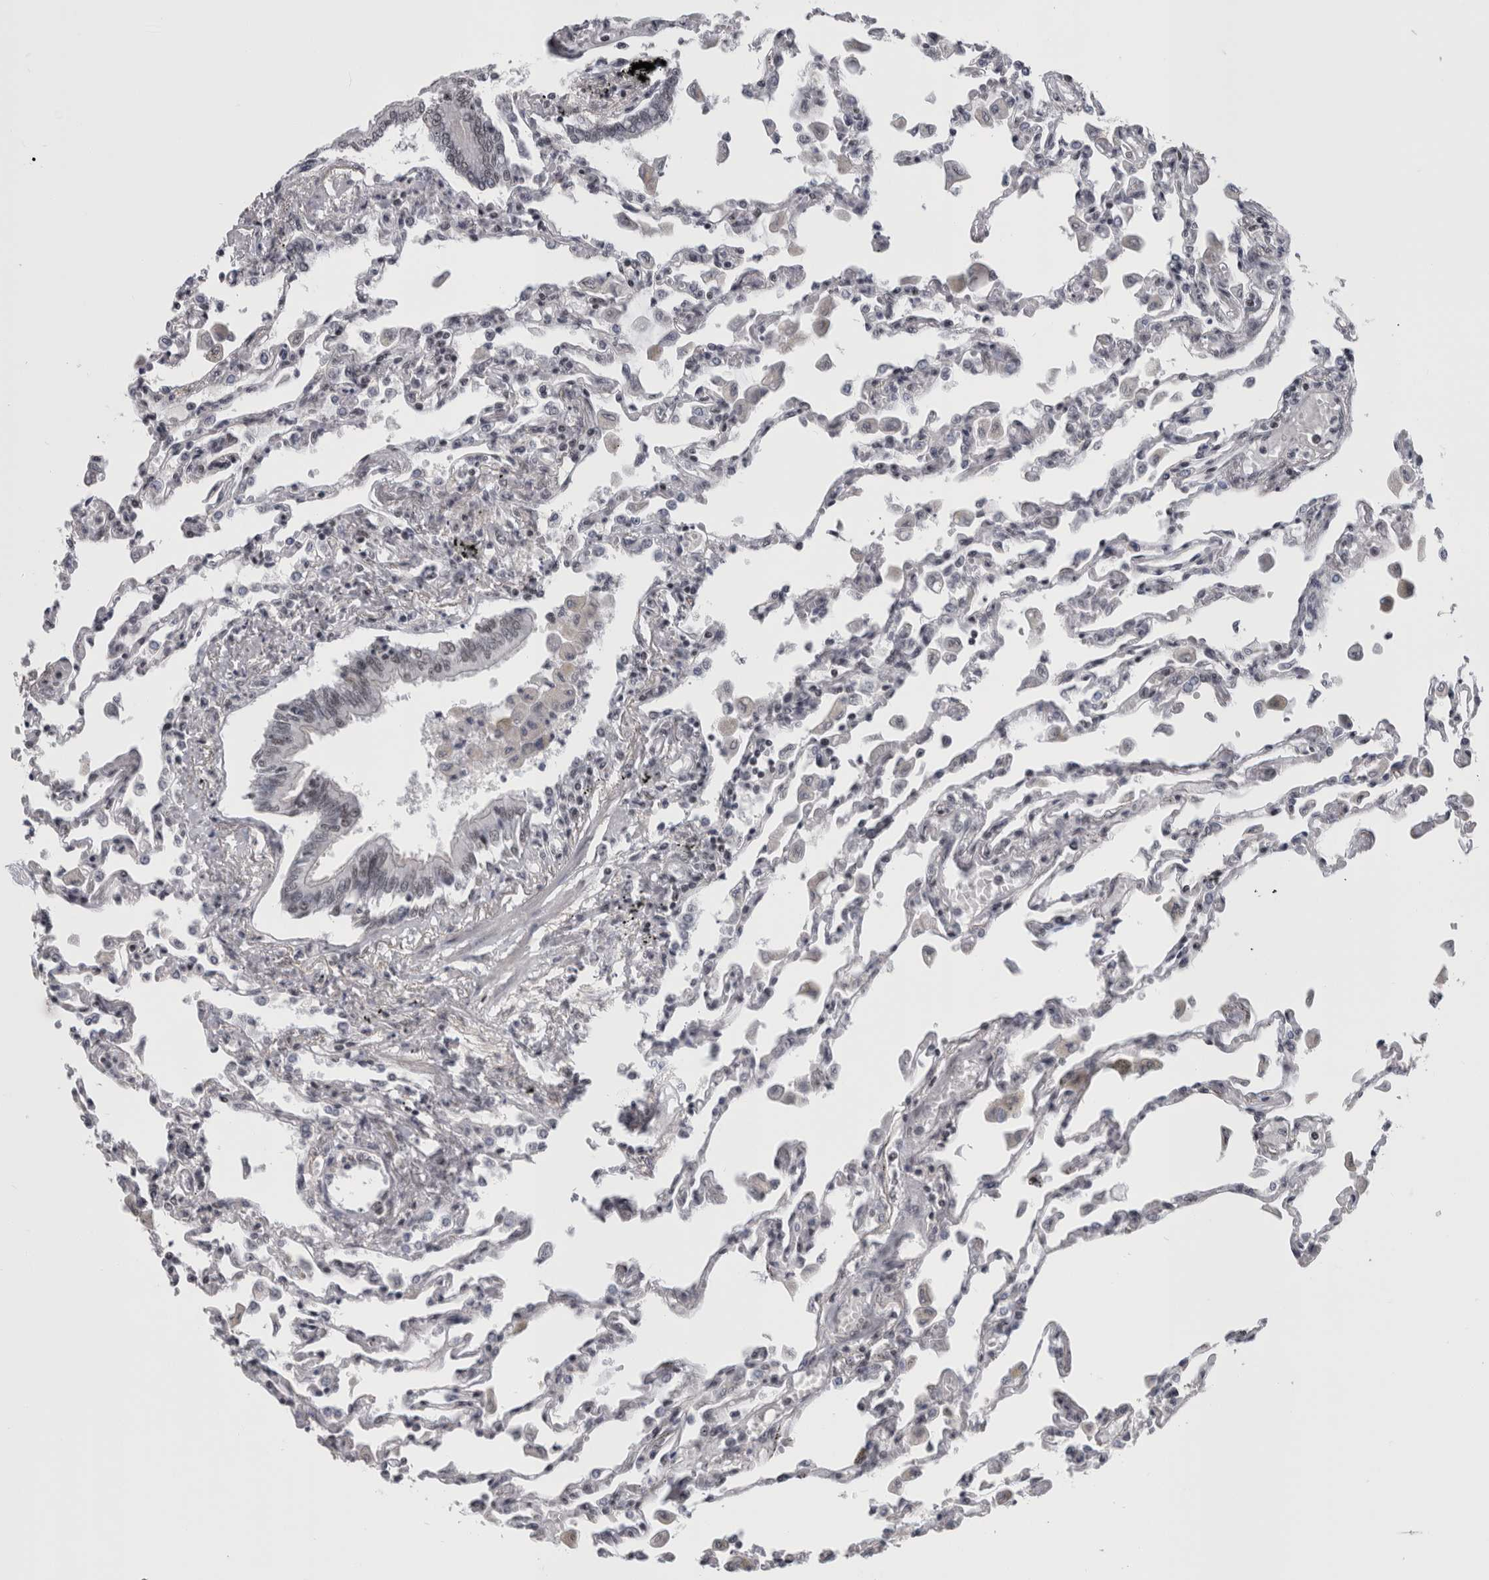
{"staining": {"intensity": "weak", "quantity": "<25%", "location": "nuclear"}, "tissue": "lung", "cell_type": "Alveolar cells", "image_type": "normal", "snomed": [{"axis": "morphology", "description": "Normal tissue, NOS"}, {"axis": "topography", "description": "Bronchus"}, {"axis": "topography", "description": "Lung"}], "caption": "Photomicrograph shows no protein positivity in alveolar cells of benign lung.", "gene": "ARID4B", "patient": {"sex": "female", "age": 49}}